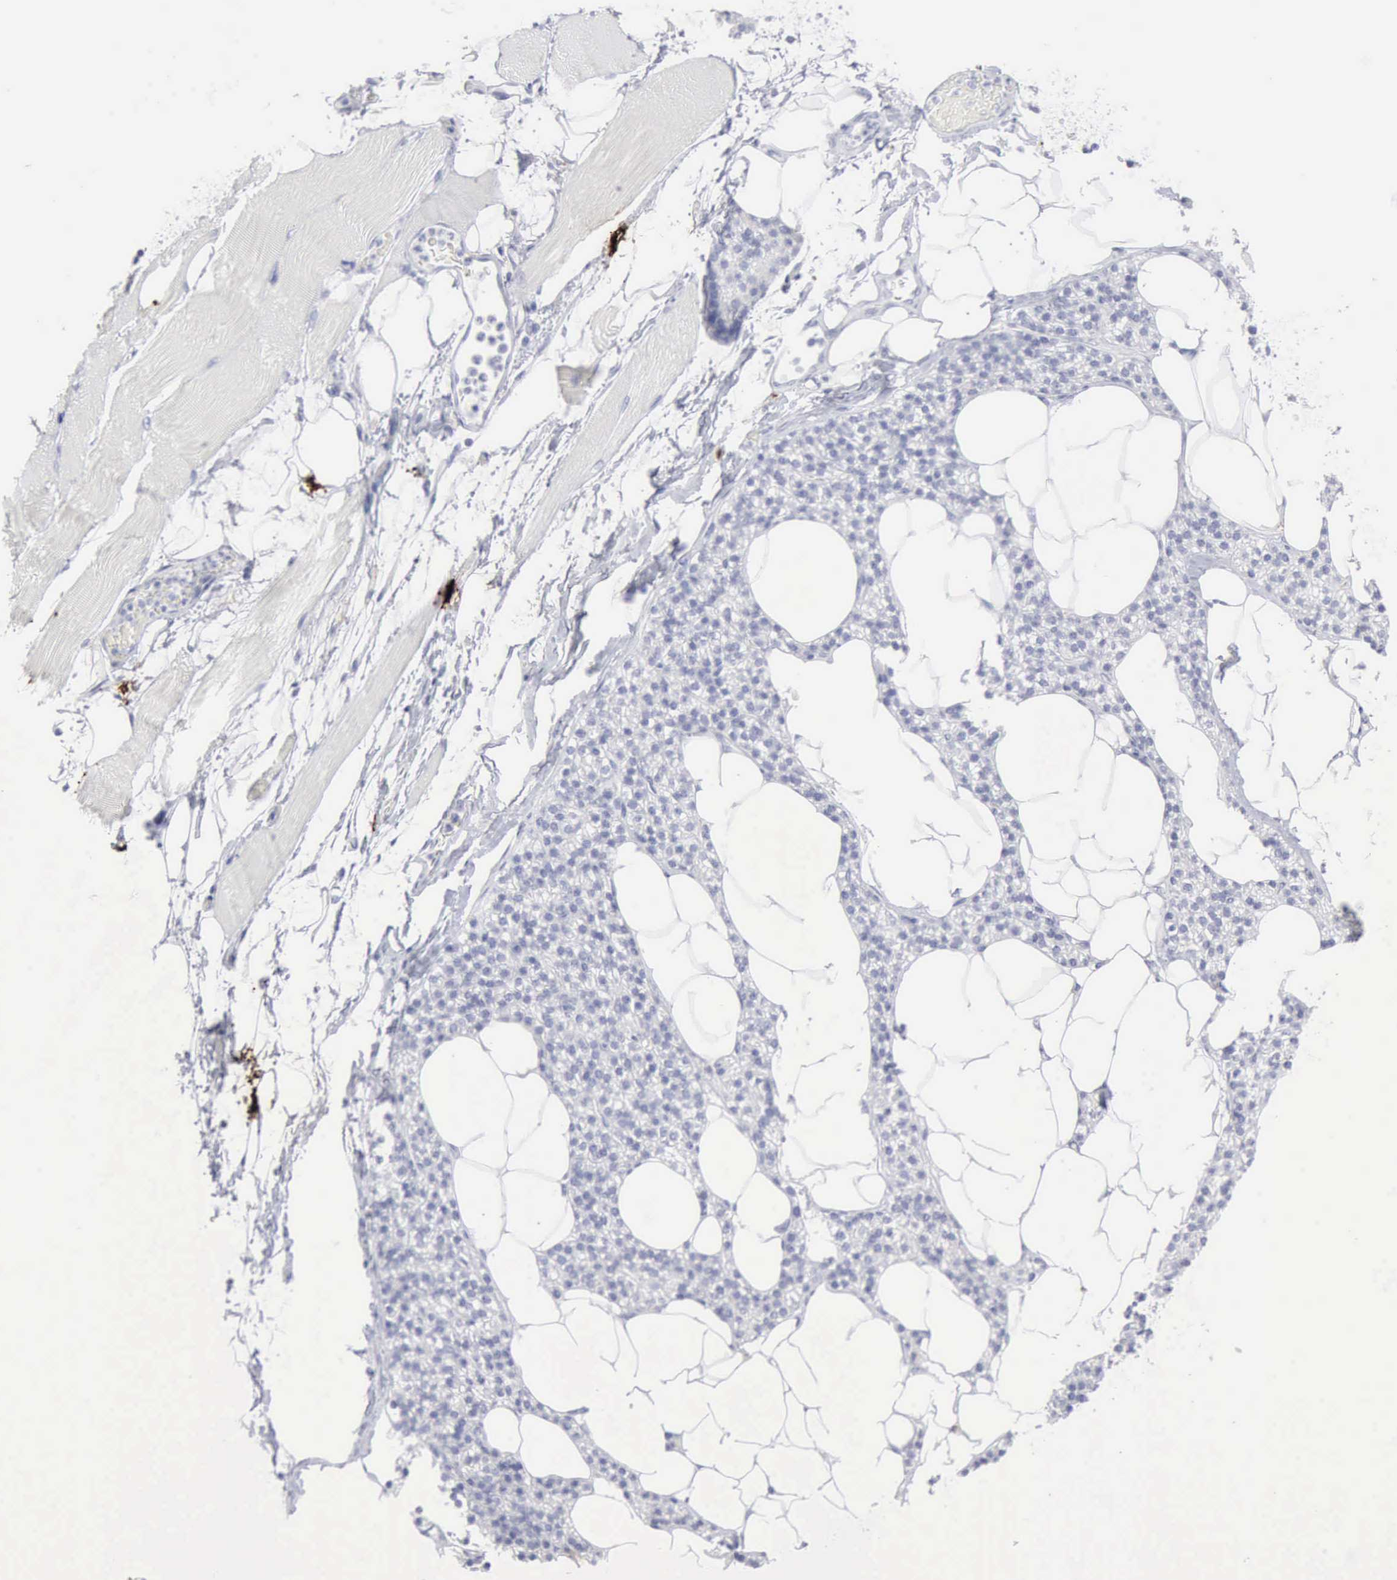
{"staining": {"intensity": "negative", "quantity": "none", "location": "none"}, "tissue": "skeletal muscle", "cell_type": "Myocytes", "image_type": "normal", "snomed": [{"axis": "morphology", "description": "Normal tissue, NOS"}, {"axis": "topography", "description": "Skeletal muscle"}, {"axis": "topography", "description": "Parathyroid gland"}], "caption": "Immunohistochemistry (IHC) histopathology image of benign skeletal muscle: human skeletal muscle stained with DAB (3,3'-diaminobenzidine) exhibits no significant protein expression in myocytes.", "gene": "CMA1", "patient": {"sex": "female", "age": 37}}